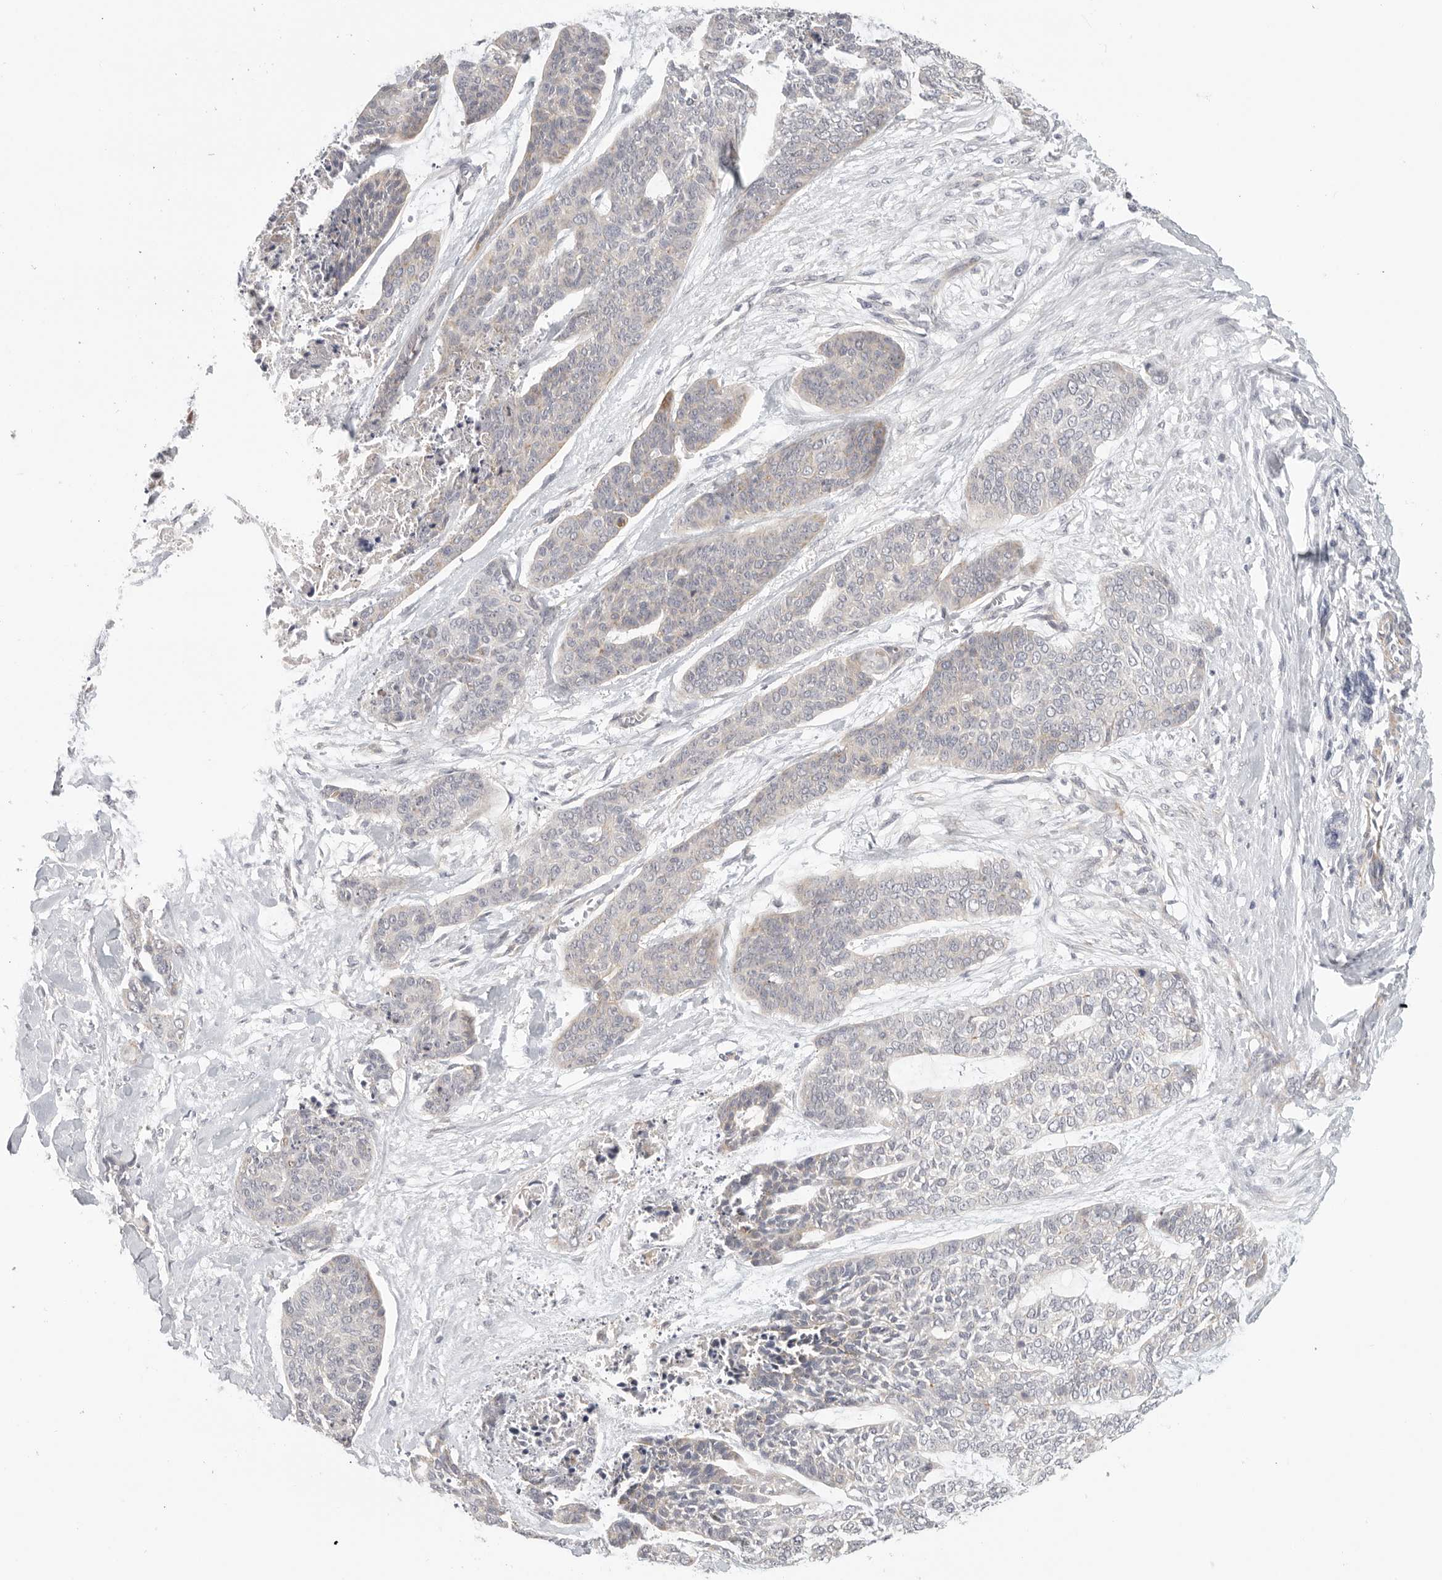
{"staining": {"intensity": "negative", "quantity": "none", "location": "none"}, "tissue": "skin cancer", "cell_type": "Tumor cells", "image_type": "cancer", "snomed": [{"axis": "morphology", "description": "Basal cell carcinoma"}, {"axis": "topography", "description": "Skin"}], "caption": "This is an immunohistochemistry (IHC) histopathology image of basal cell carcinoma (skin). There is no staining in tumor cells.", "gene": "STAB2", "patient": {"sex": "female", "age": 64}}